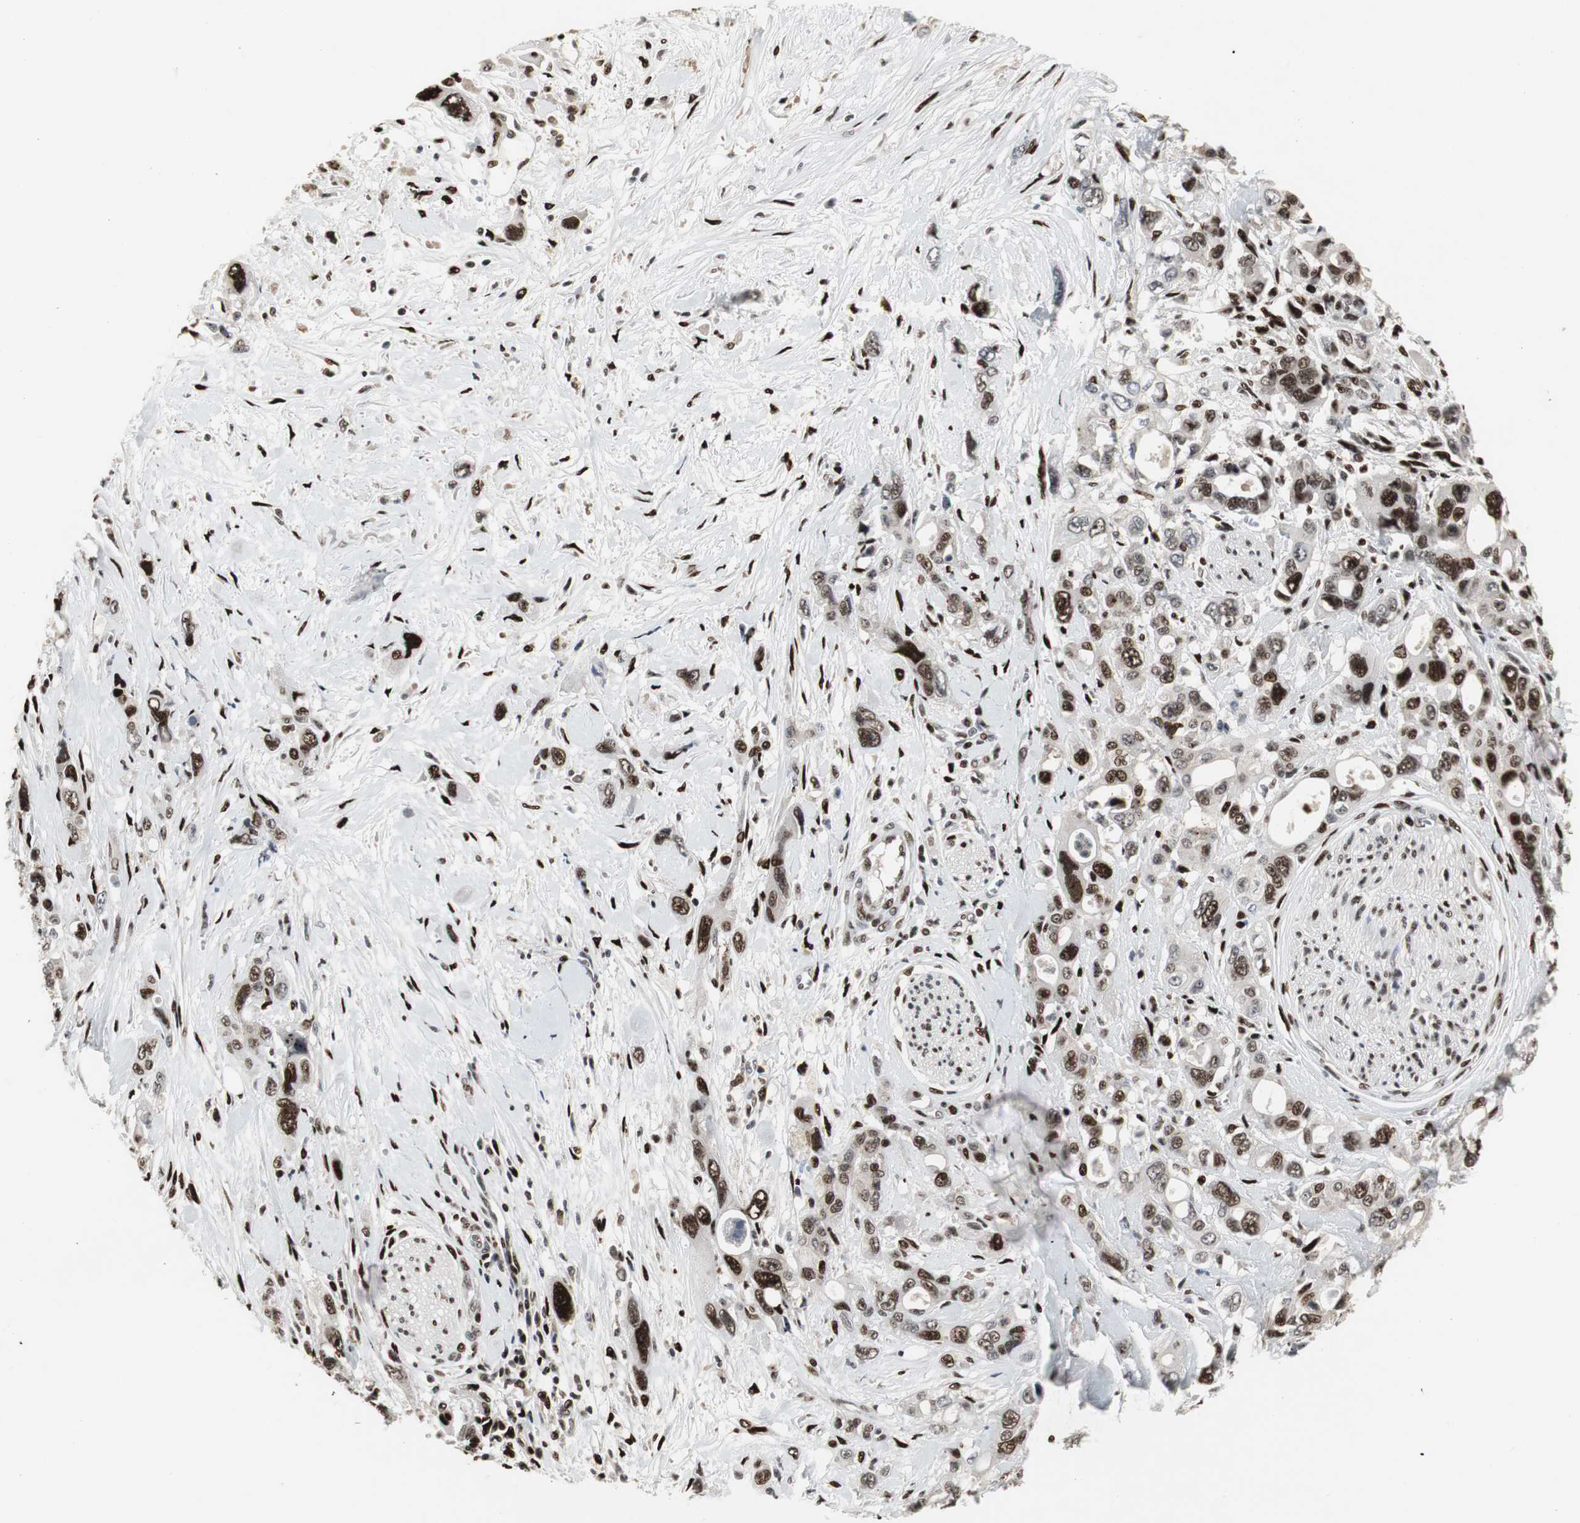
{"staining": {"intensity": "strong", "quantity": ">75%", "location": "nuclear"}, "tissue": "pancreatic cancer", "cell_type": "Tumor cells", "image_type": "cancer", "snomed": [{"axis": "morphology", "description": "Adenocarcinoma, NOS"}, {"axis": "topography", "description": "Pancreas"}], "caption": "Immunohistochemical staining of pancreatic adenocarcinoma exhibits high levels of strong nuclear expression in about >75% of tumor cells. The protein of interest is shown in brown color, while the nuclei are stained blue.", "gene": "GRK2", "patient": {"sex": "male", "age": 46}}